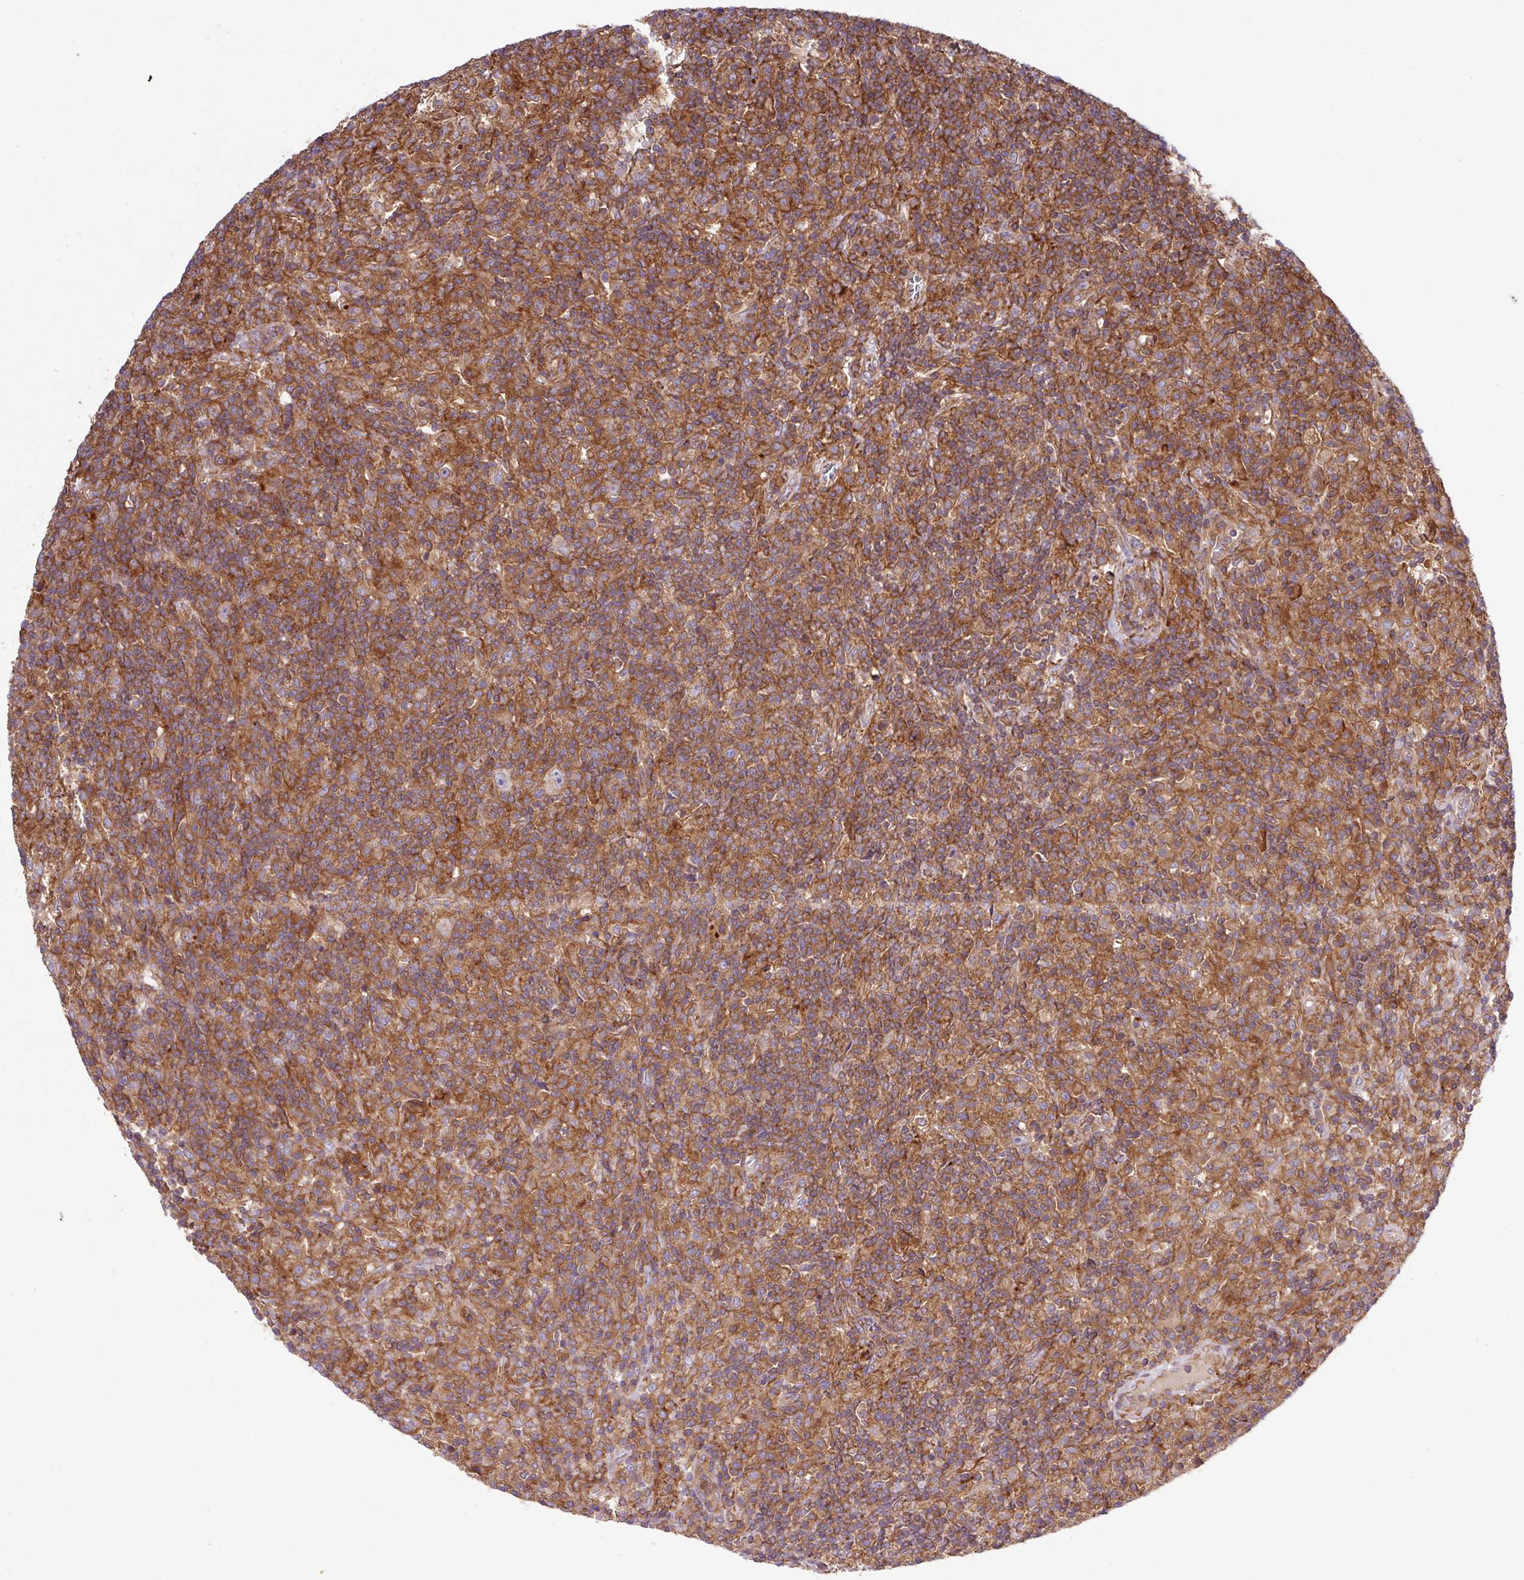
{"staining": {"intensity": "weak", "quantity": "<25%", "location": "cytoplasmic/membranous"}, "tissue": "lymphoma", "cell_type": "Tumor cells", "image_type": "cancer", "snomed": [{"axis": "morphology", "description": "Hodgkin's disease, NOS"}, {"axis": "topography", "description": "Lymph node"}], "caption": "Lymphoma was stained to show a protein in brown. There is no significant positivity in tumor cells. Nuclei are stained in blue.", "gene": "RIC1", "patient": {"sex": "male", "age": 70}}